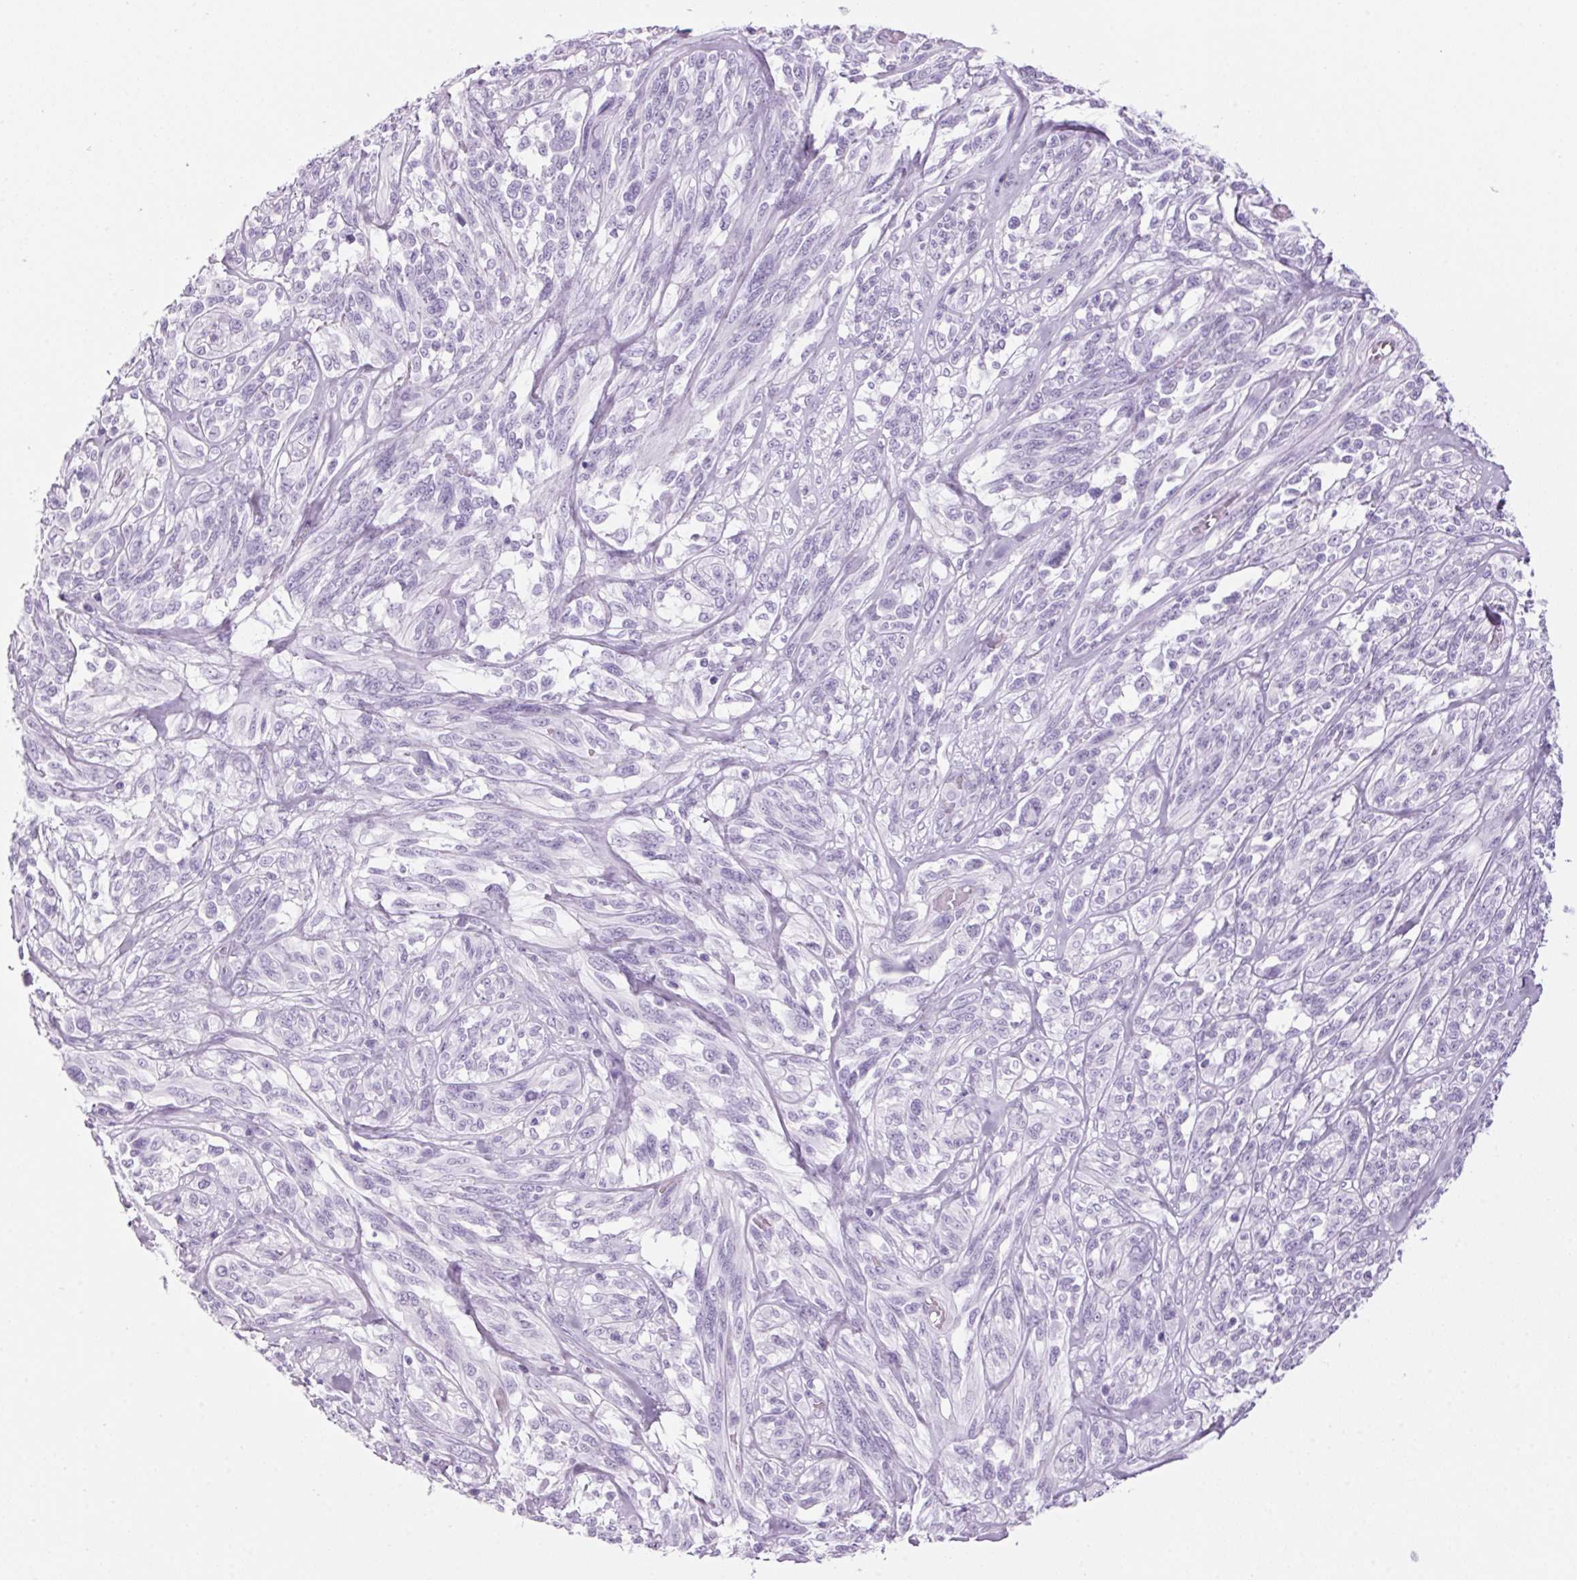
{"staining": {"intensity": "negative", "quantity": "none", "location": "none"}, "tissue": "melanoma", "cell_type": "Tumor cells", "image_type": "cancer", "snomed": [{"axis": "morphology", "description": "Malignant melanoma, NOS"}, {"axis": "topography", "description": "Skin"}], "caption": "Protein analysis of malignant melanoma shows no significant staining in tumor cells.", "gene": "PPP1R1A", "patient": {"sex": "female", "age": 91}}